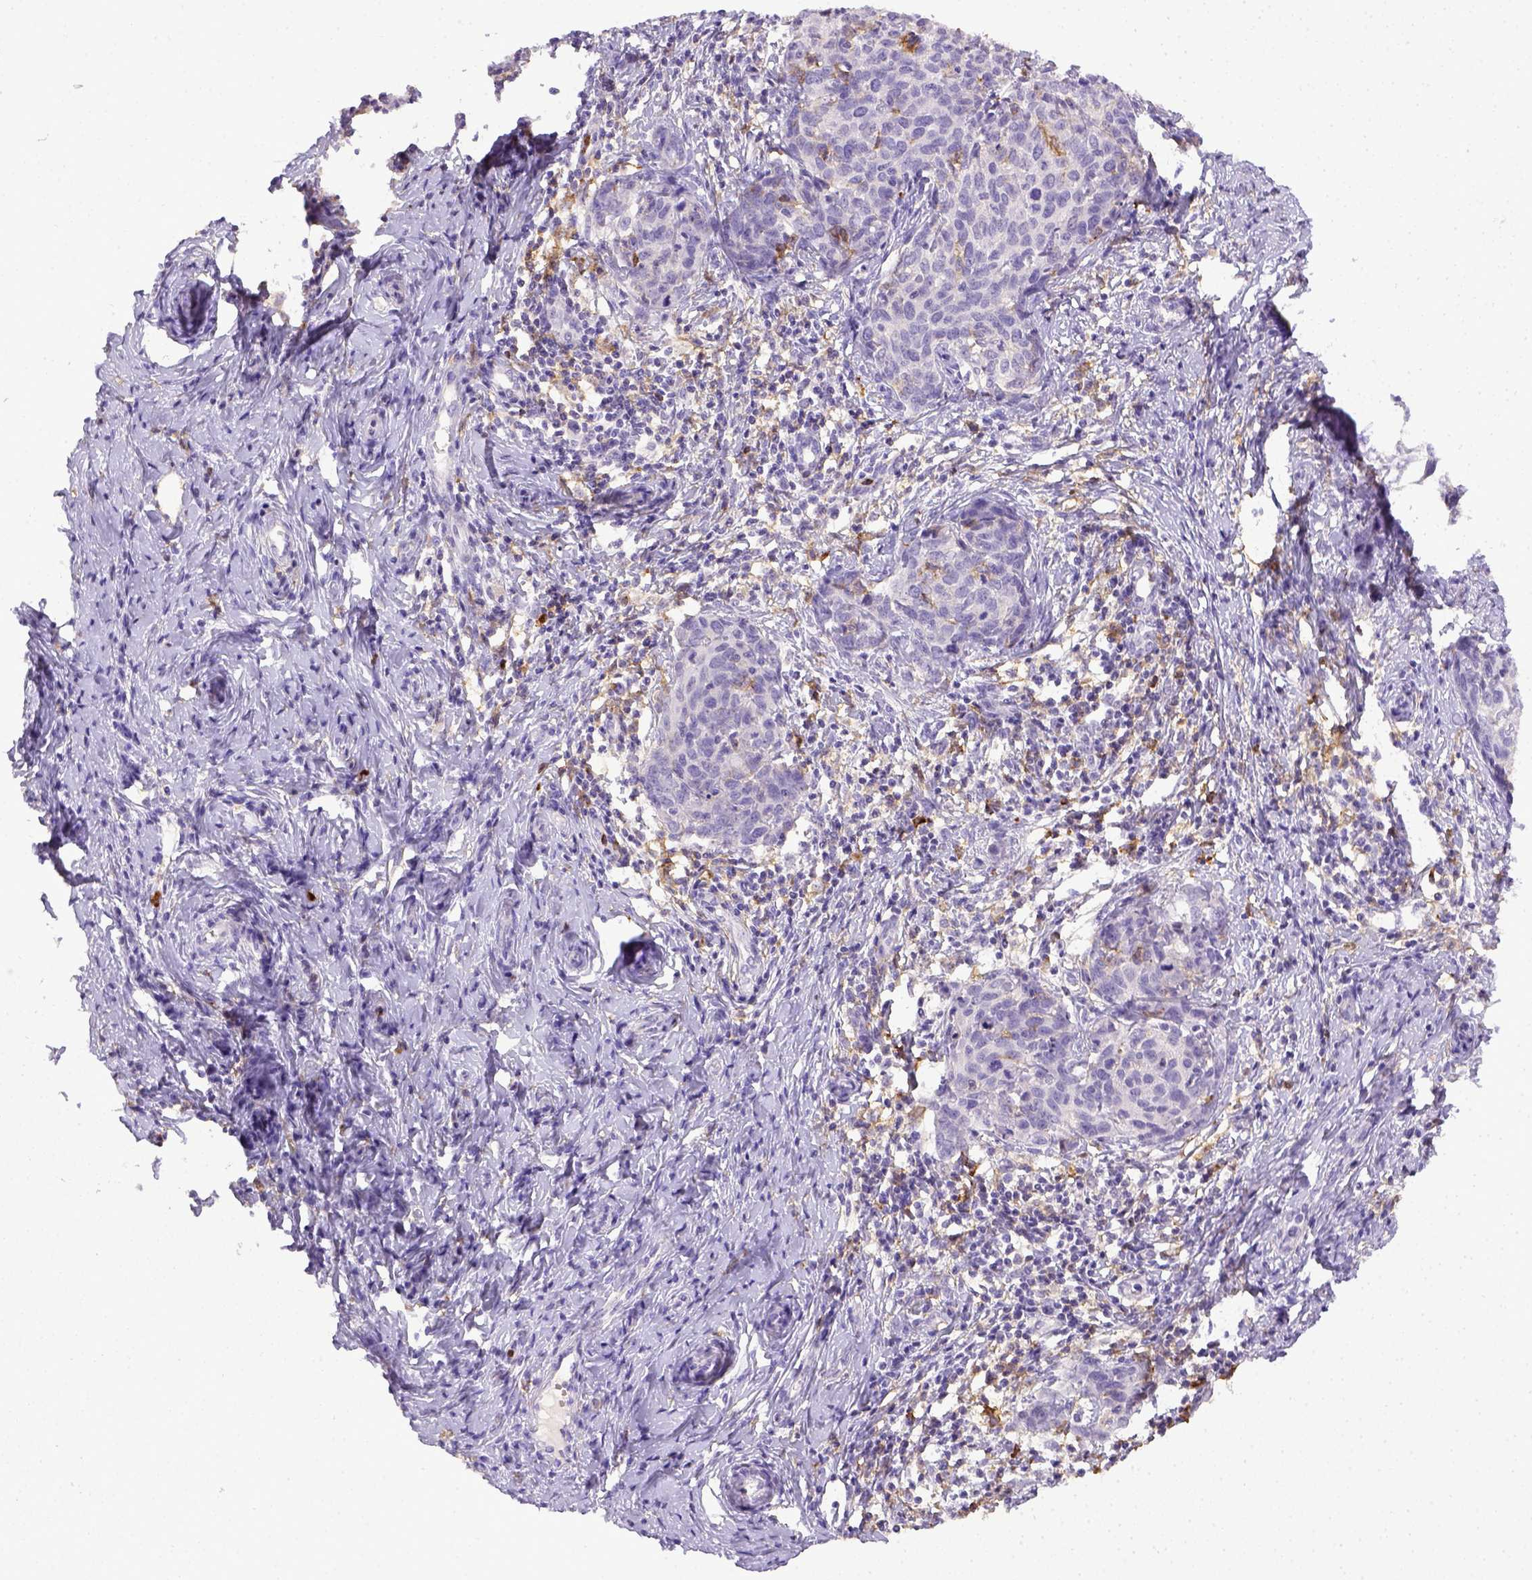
{"staining": {"intensity": "negative", "quantity": "none", "location": "none"}, "tissue": "cervical cancer", "cell_type": "Tumor cells", "image_type": "cancer", "snomed": [{"axis": "morphology", "description": "Squamous cell carcinoma, NOS"}, {"axis": "topography", "description": "Cervix"}], "caption": "Immunohistochemical staining of human cervical cancer (squamous cell carcinoma) displays no significant expression in tumor cells.", "gene": "ITGAM", "patient": {"sex": "female", "age": 62}}